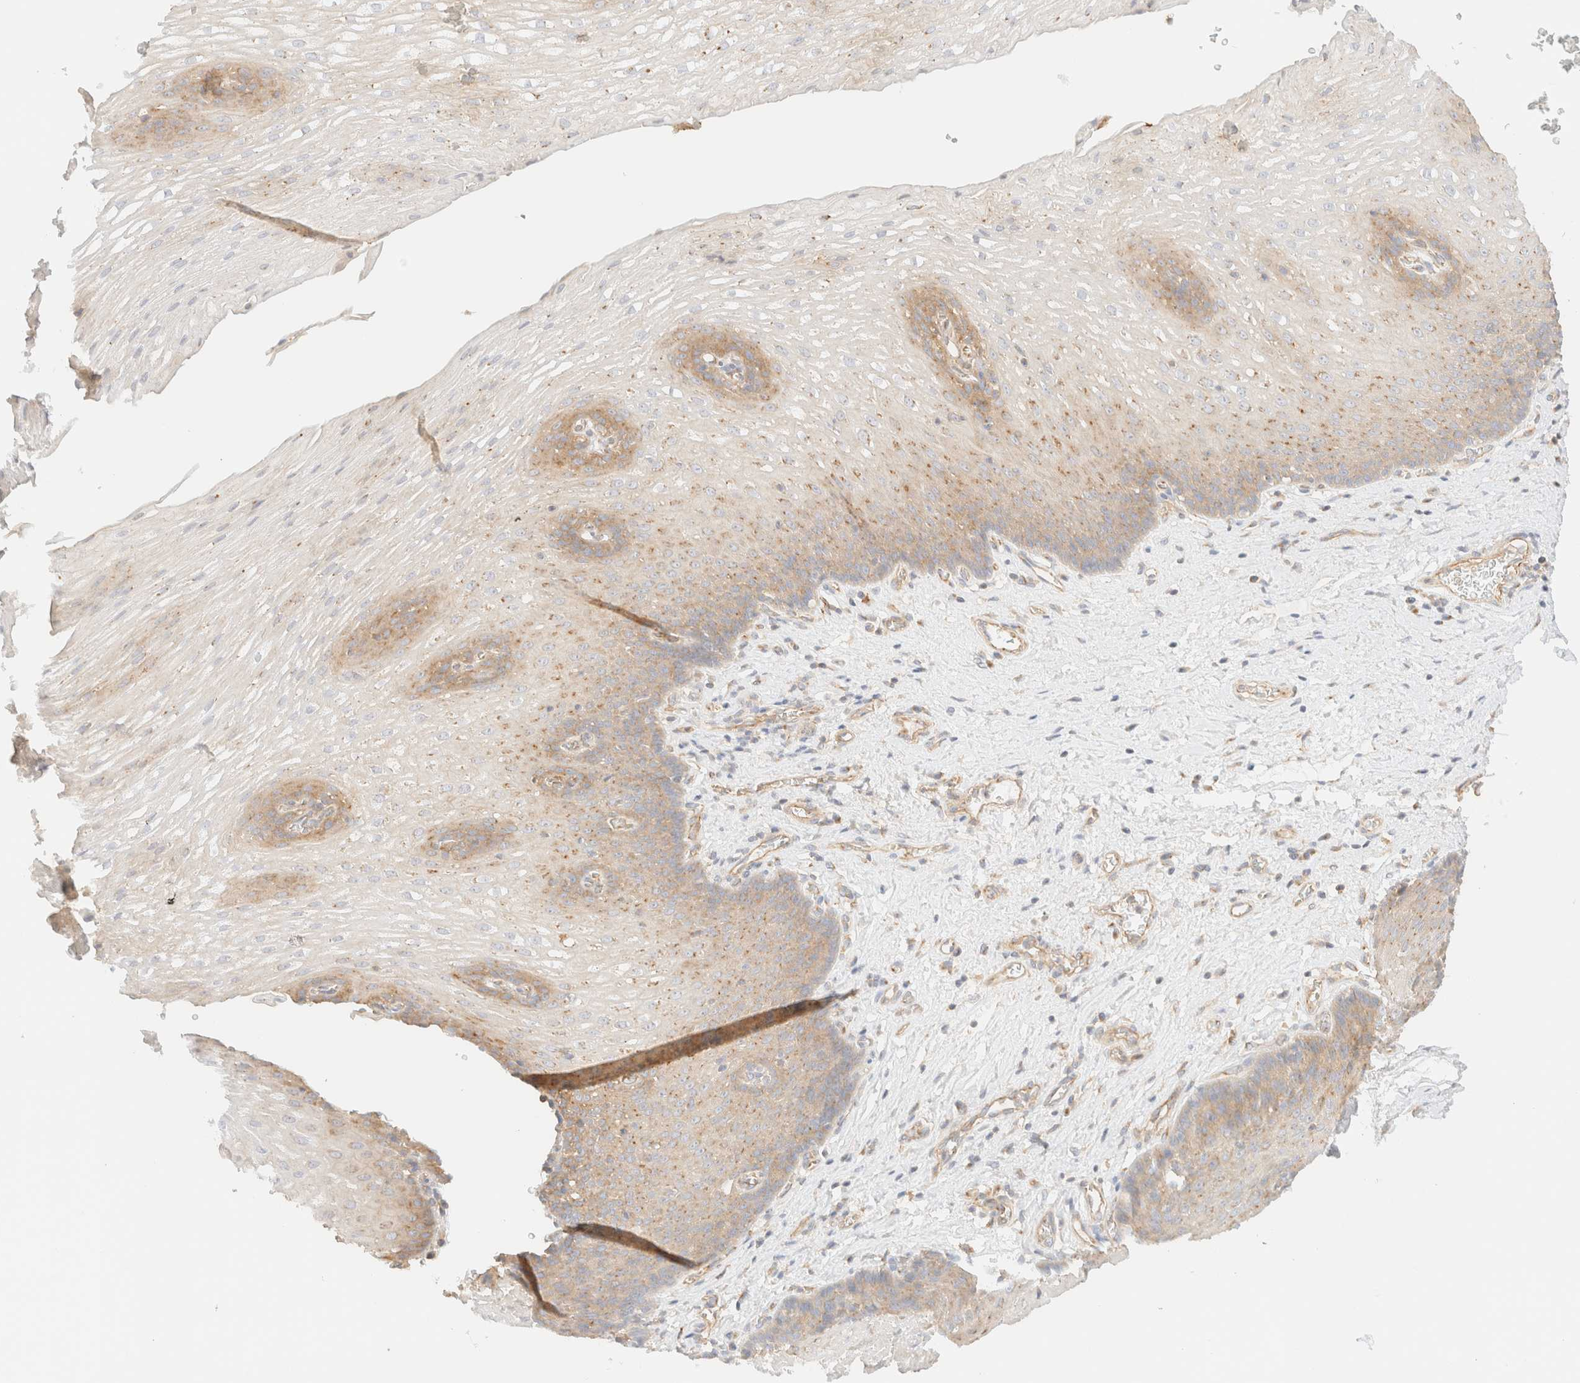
{"staining": {"intensity": "moderate", "quantity": "25%-75%", "location": "cytoplasmic/membranous"}, "tissue": "esophagus", "cell_type": "Squamous epithelial cells", "image_type": "normal", "snomed": [{"axis": "morphology", "description": "Normal tissue, NOS"}, {"axis": "topography", "description": "Esophagus"}], "caption": "Squamous epithelial cells demonstrate moderate cytoplasmic/membranous expression in approximately 25%-75% of cells in benign esophagus.", "gene": "MYO10", "patient": {"sex": "male", "age": 48}}